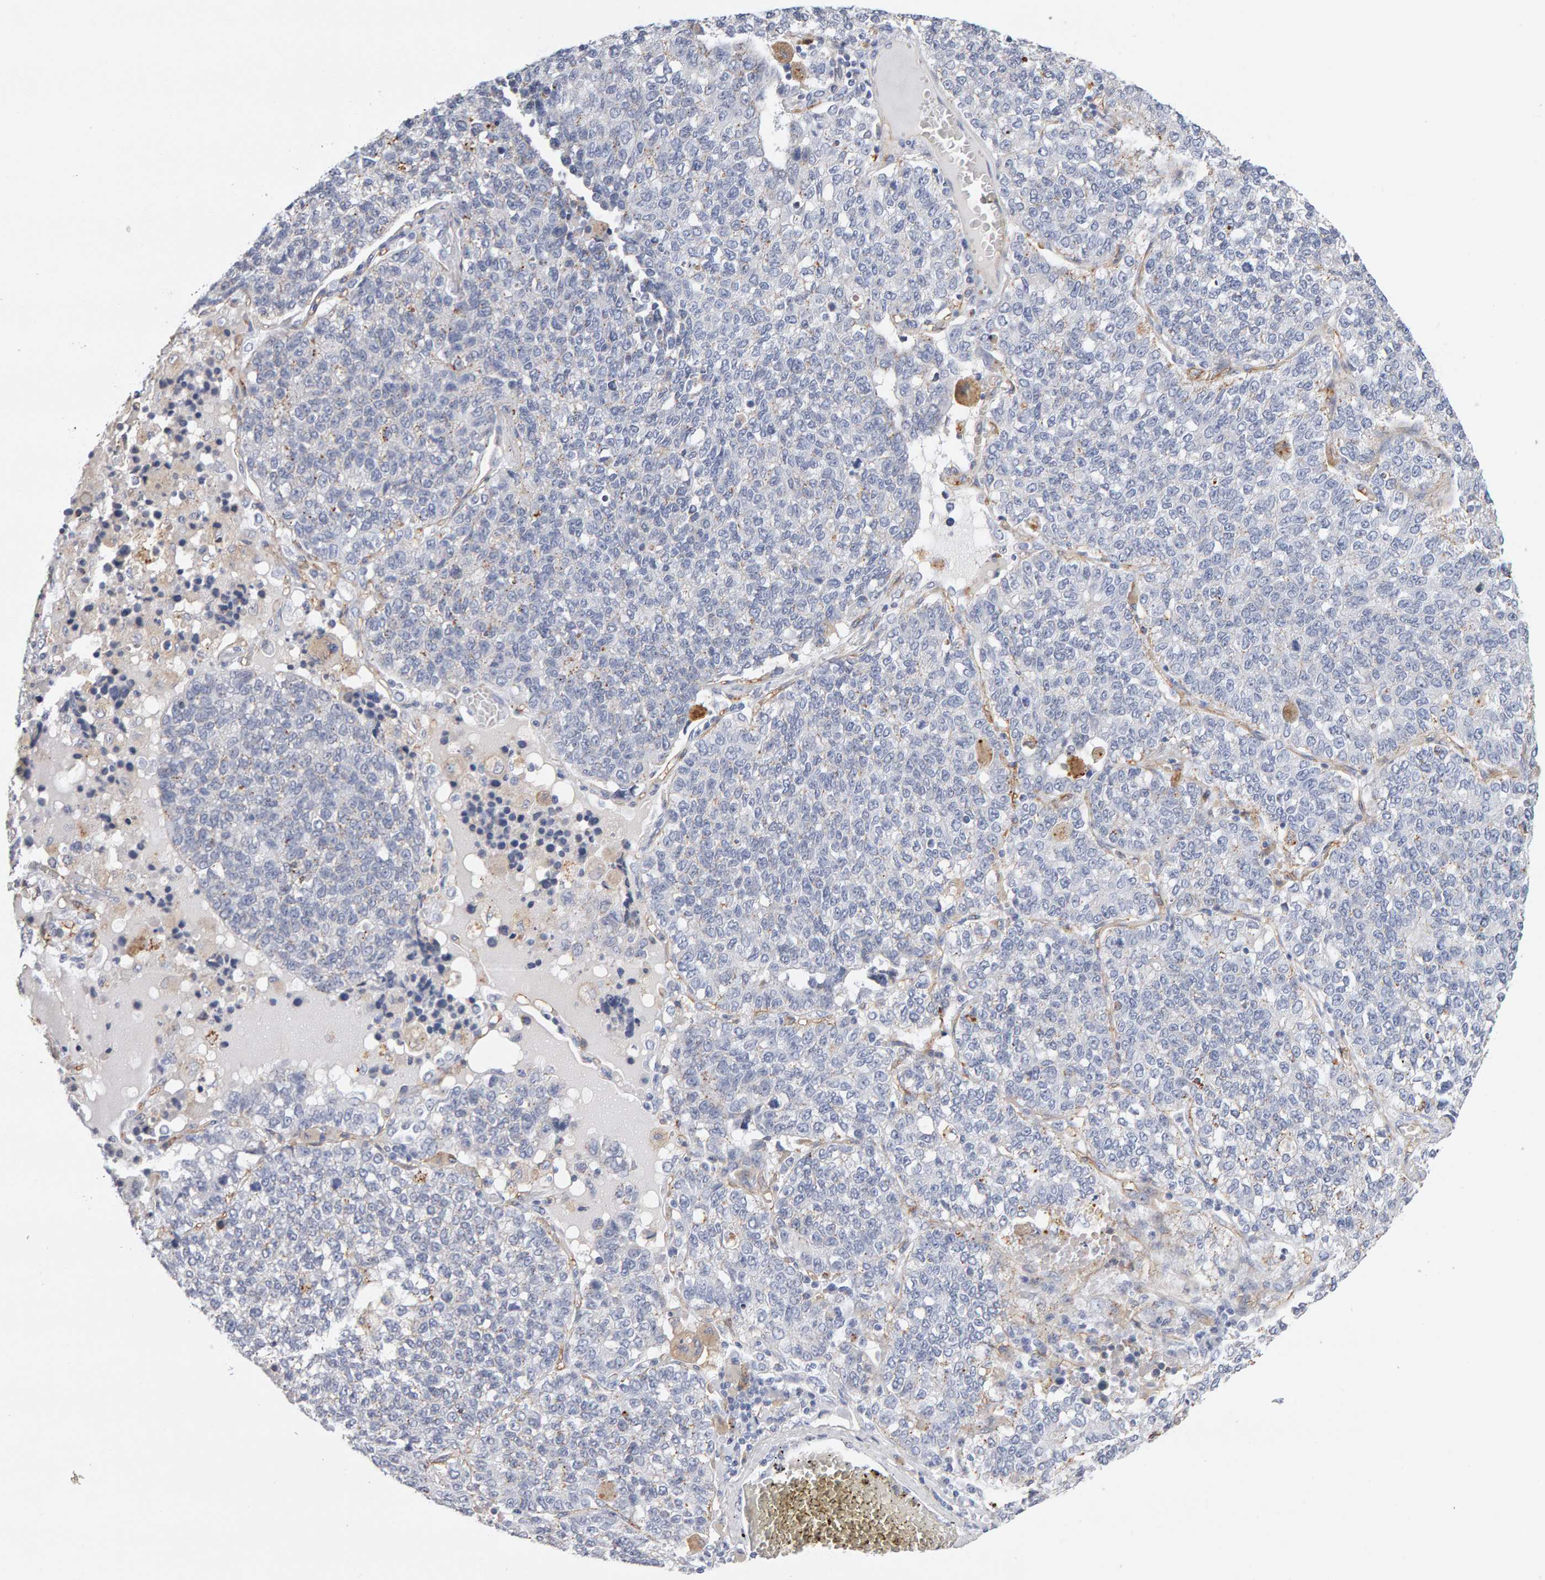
{"staining": {"intensity": "negative", "quantity": "none", "location": "none"}, "tissue": "lung cancer", "cell_type": "Tumor cells", "image_type": "cancer", "snomed": [{"axis": "morphology", "description": "Adenocarcinoma, NOS"}, {"axis": "topography", "description": "Lung"}], "caption": "IHC micrograph of adenocarcinoma (lung) stained for a protein (brown), which exhibits no positivity in tumor cells. (DAB (3,3'-diaminobenzidine) immunohistochemistry, high magnification).", "gene": "METRNL", "patient": {"sex": "male", "age": 49}}